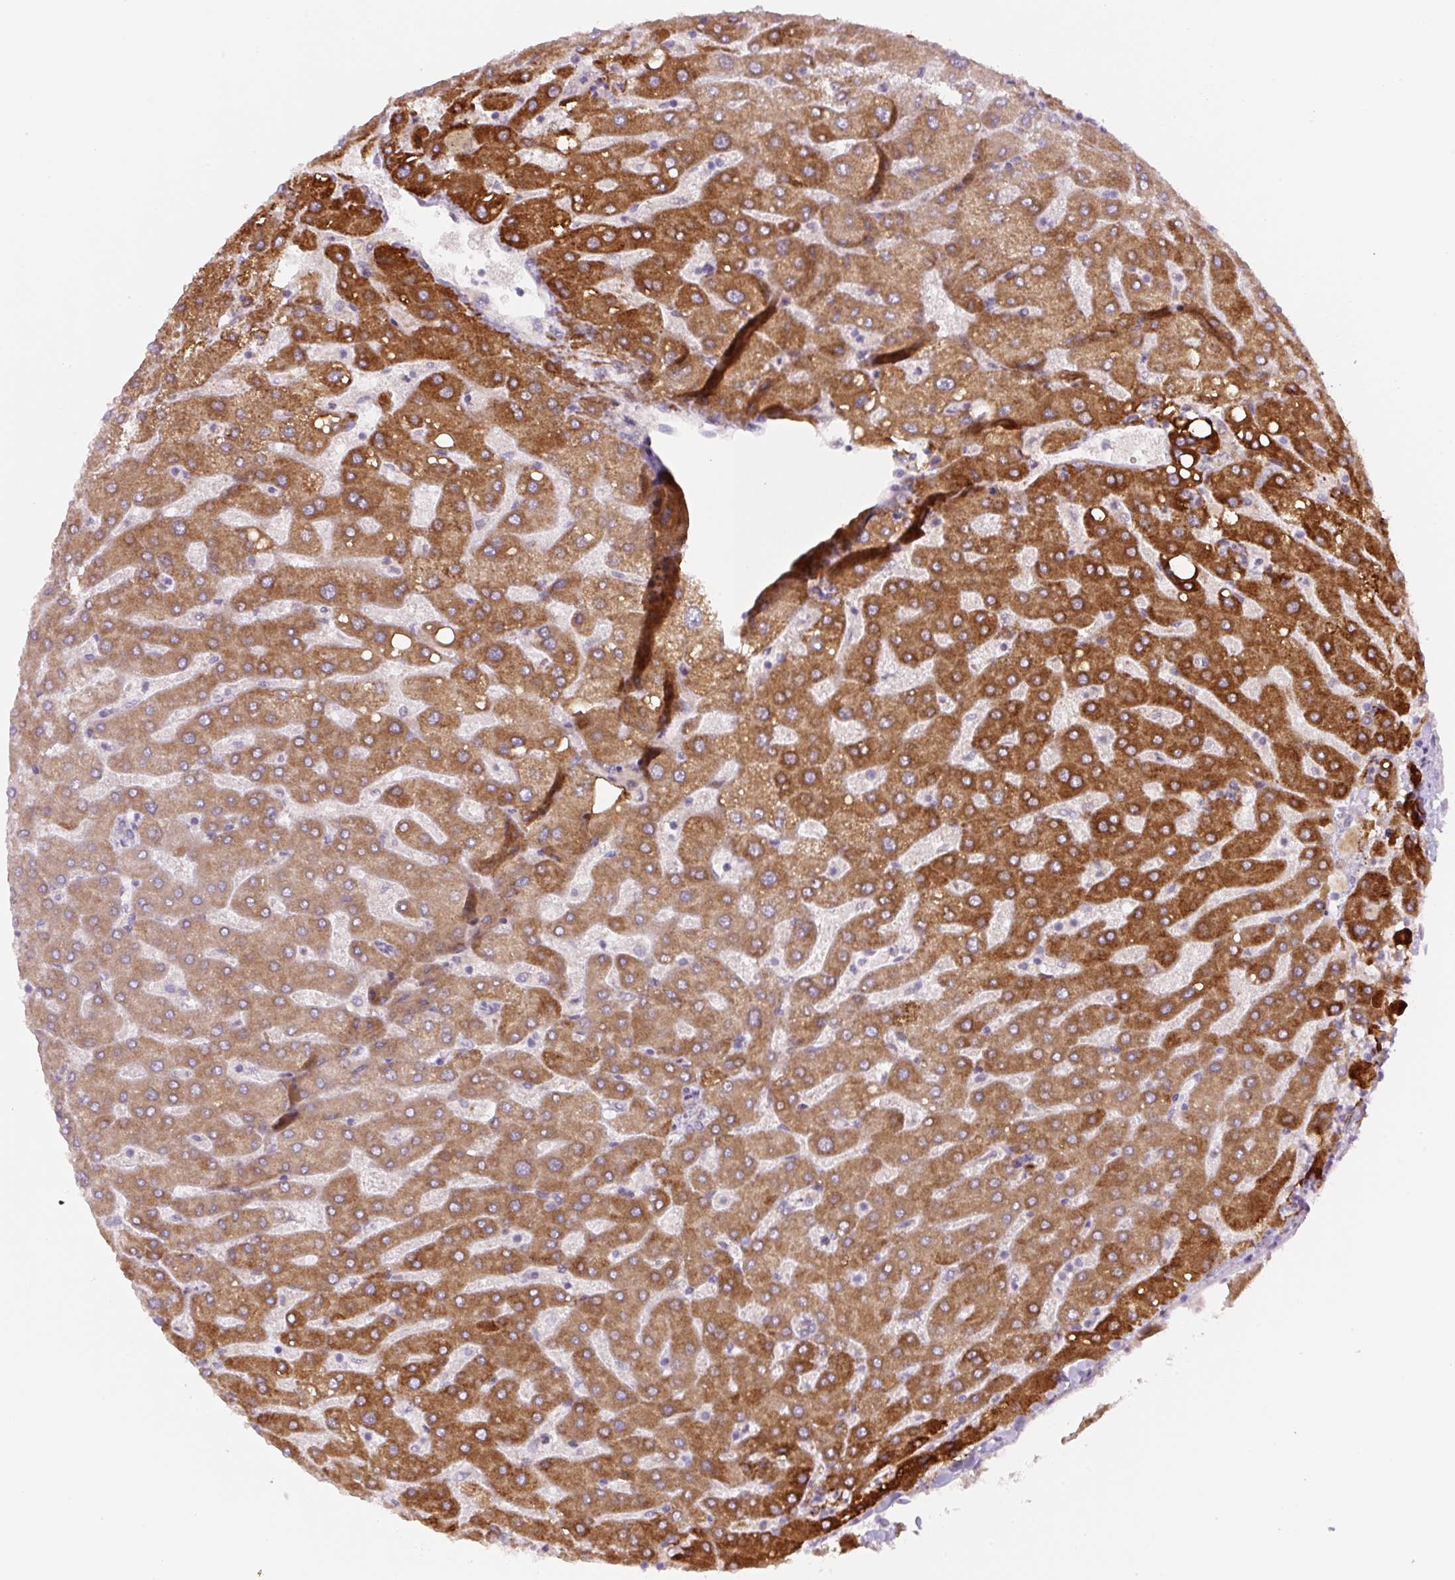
{"staining": {"intensity": "negative", "quantity": "none", "location": "none"}, "tissue": "liver", "cell_type": "Cholangiocytes", "image_type": "normal", "snomed": [{"axis": "morphology", "description": "Normal tissue, NOS"}, {"axis": "topography", "description": "Liver"}], "caption": "Cholangiocytes show no significant positivity in unremarkable liver.", "gene": "YIF1B", "patient": {"sex": "male", "age": 67}}